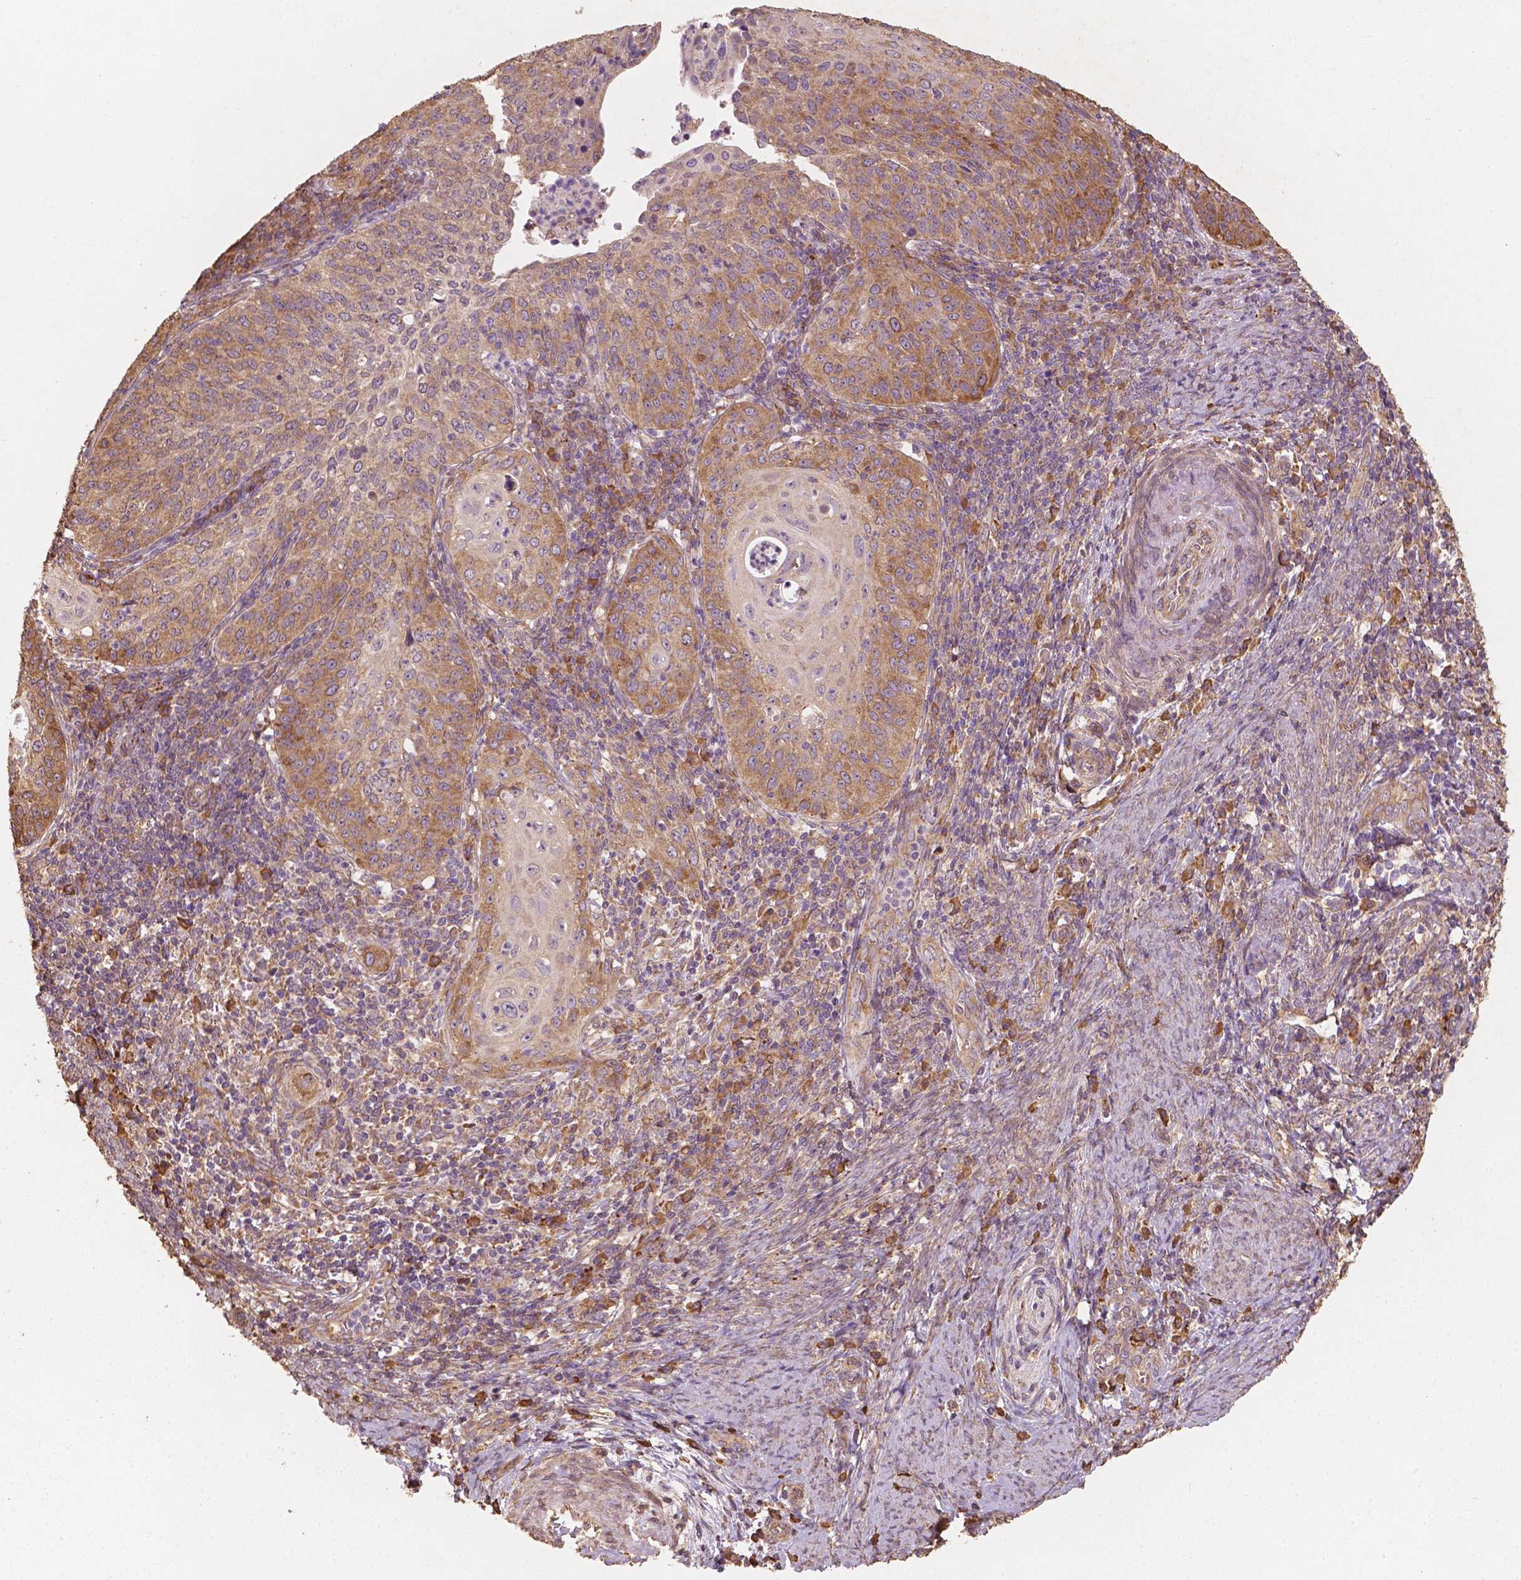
{"staining": {"intensity": "moderate", "quantity": ">75%", "location": "cytoplasmic/membranous"}, "tissue": "cervical cancer", "cell_type": "Tumor cells", "image_type": "cancer", "snomed": [{"axis": "morphology", "description": "Squamous cell carcinoma, NOS"}, {"axis": "topography", "description": "Cervix"}], "caption": "Protein analysis of squamous cell carcinoma (cervical) tissue exhibits moderate cytoplasmic/membranous positivity in approximately >75% of tumor cells. Immunohistochemistry stains the protein of interest in brown and the nuclei are stained blue.", "gene": "G3BP1", "patient": {"sex": "female", "age": 30}}